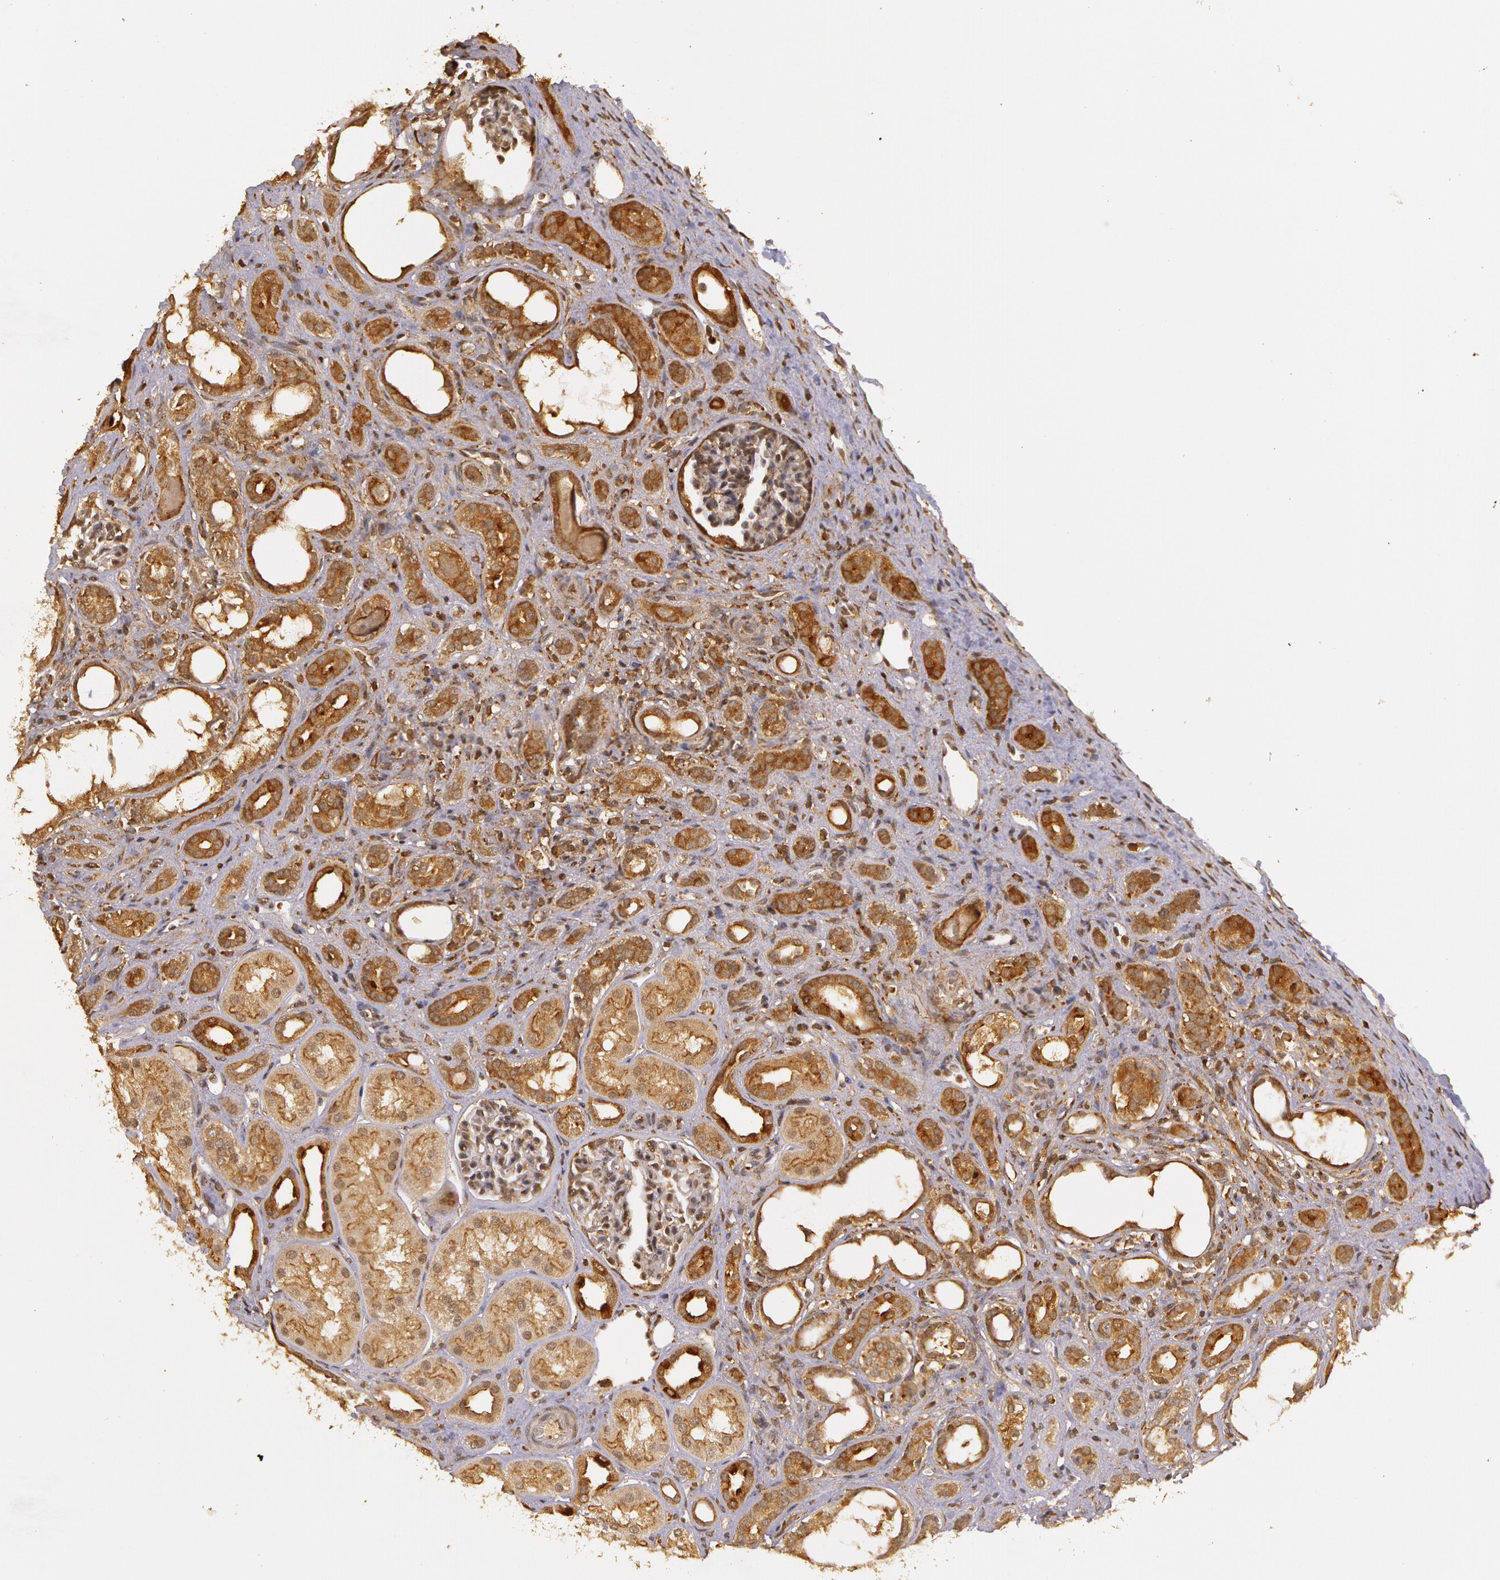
{"staining": {"intensity": "strong", "quantity": "25%-75%", "location": "cytoplasmic/membranous"}, "tissue": "kidney", "cell_type": "Cells in glomeruli", "image_type": "normal", "snomed": [{"axis": "morphology", "description": "Normal tissue, NOS"}, {"axis": "topography", "description": "Kidney"}], "caption": "Immunohistochemical staining of benign human kidney displays strong cytoplasmic/membranous protein staining in about 25%-75% of cells in glomeruli.", "gene": "ASCC2", "patient": {"sex": "male", "age": 7}}